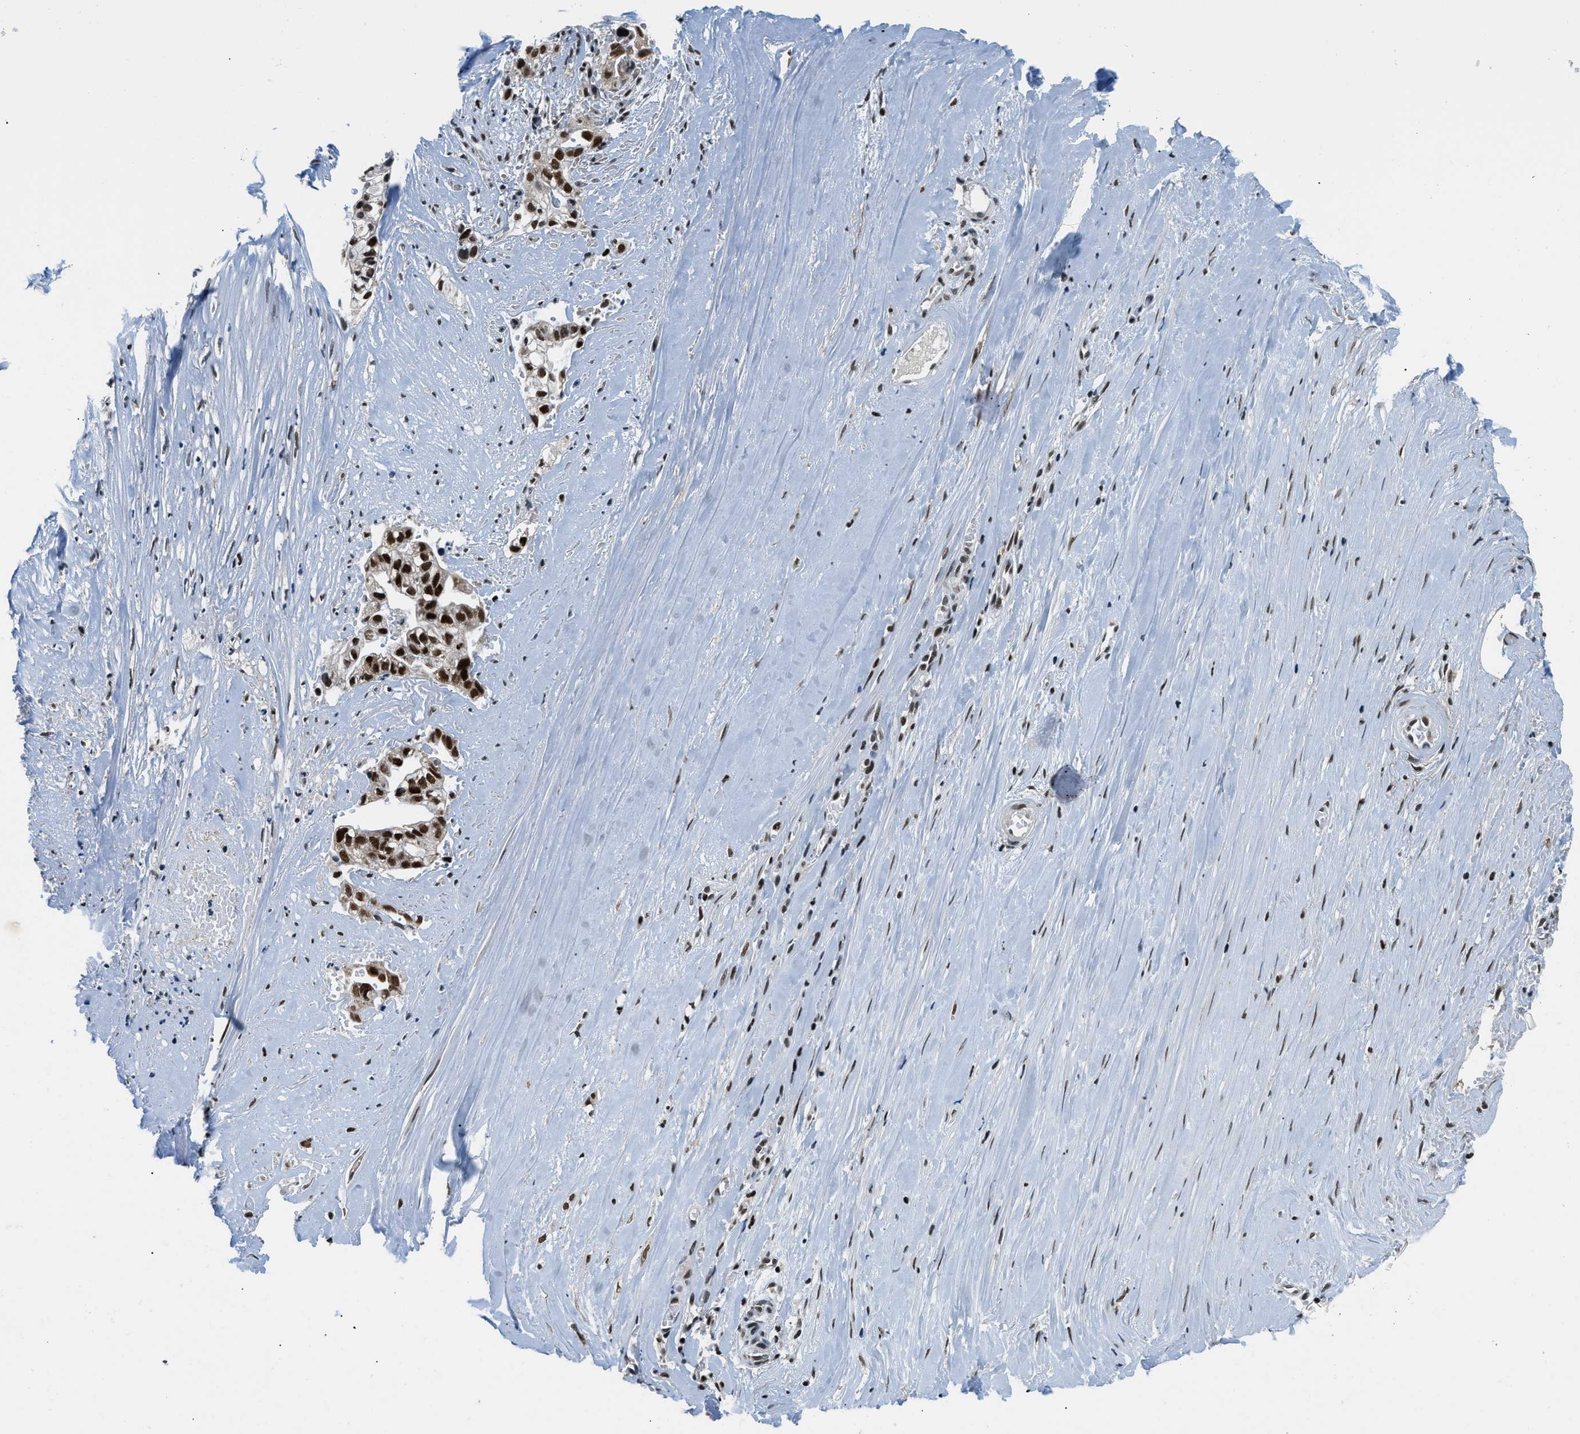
{"staining": {"intensity": "strong", "quantity": ">75%", "location": "nuclear"}, "tissue": "liver cancer", "cell_type": "Tumor cells", "image_type": "cancer", "snomed": [{"axis": "morphology", "description": "Cholangiocarcinoma"}, {"axis": "topography", "description": "Liver"}], "caption": "Immunohistochemistry (IHC) staining of liver cancer (cholangiocarcinoma), which exhibits high levels of strong nuclear positivity in approximately >75% of tumor cells indicating strong nuclear protein positivity. The staining was performed using DAB (brown) for protein detection and nuclei were counterstained in hematoxylin (blue).", "gene": "KDM3B", "patient": {"sex": "female", "age": 70}}